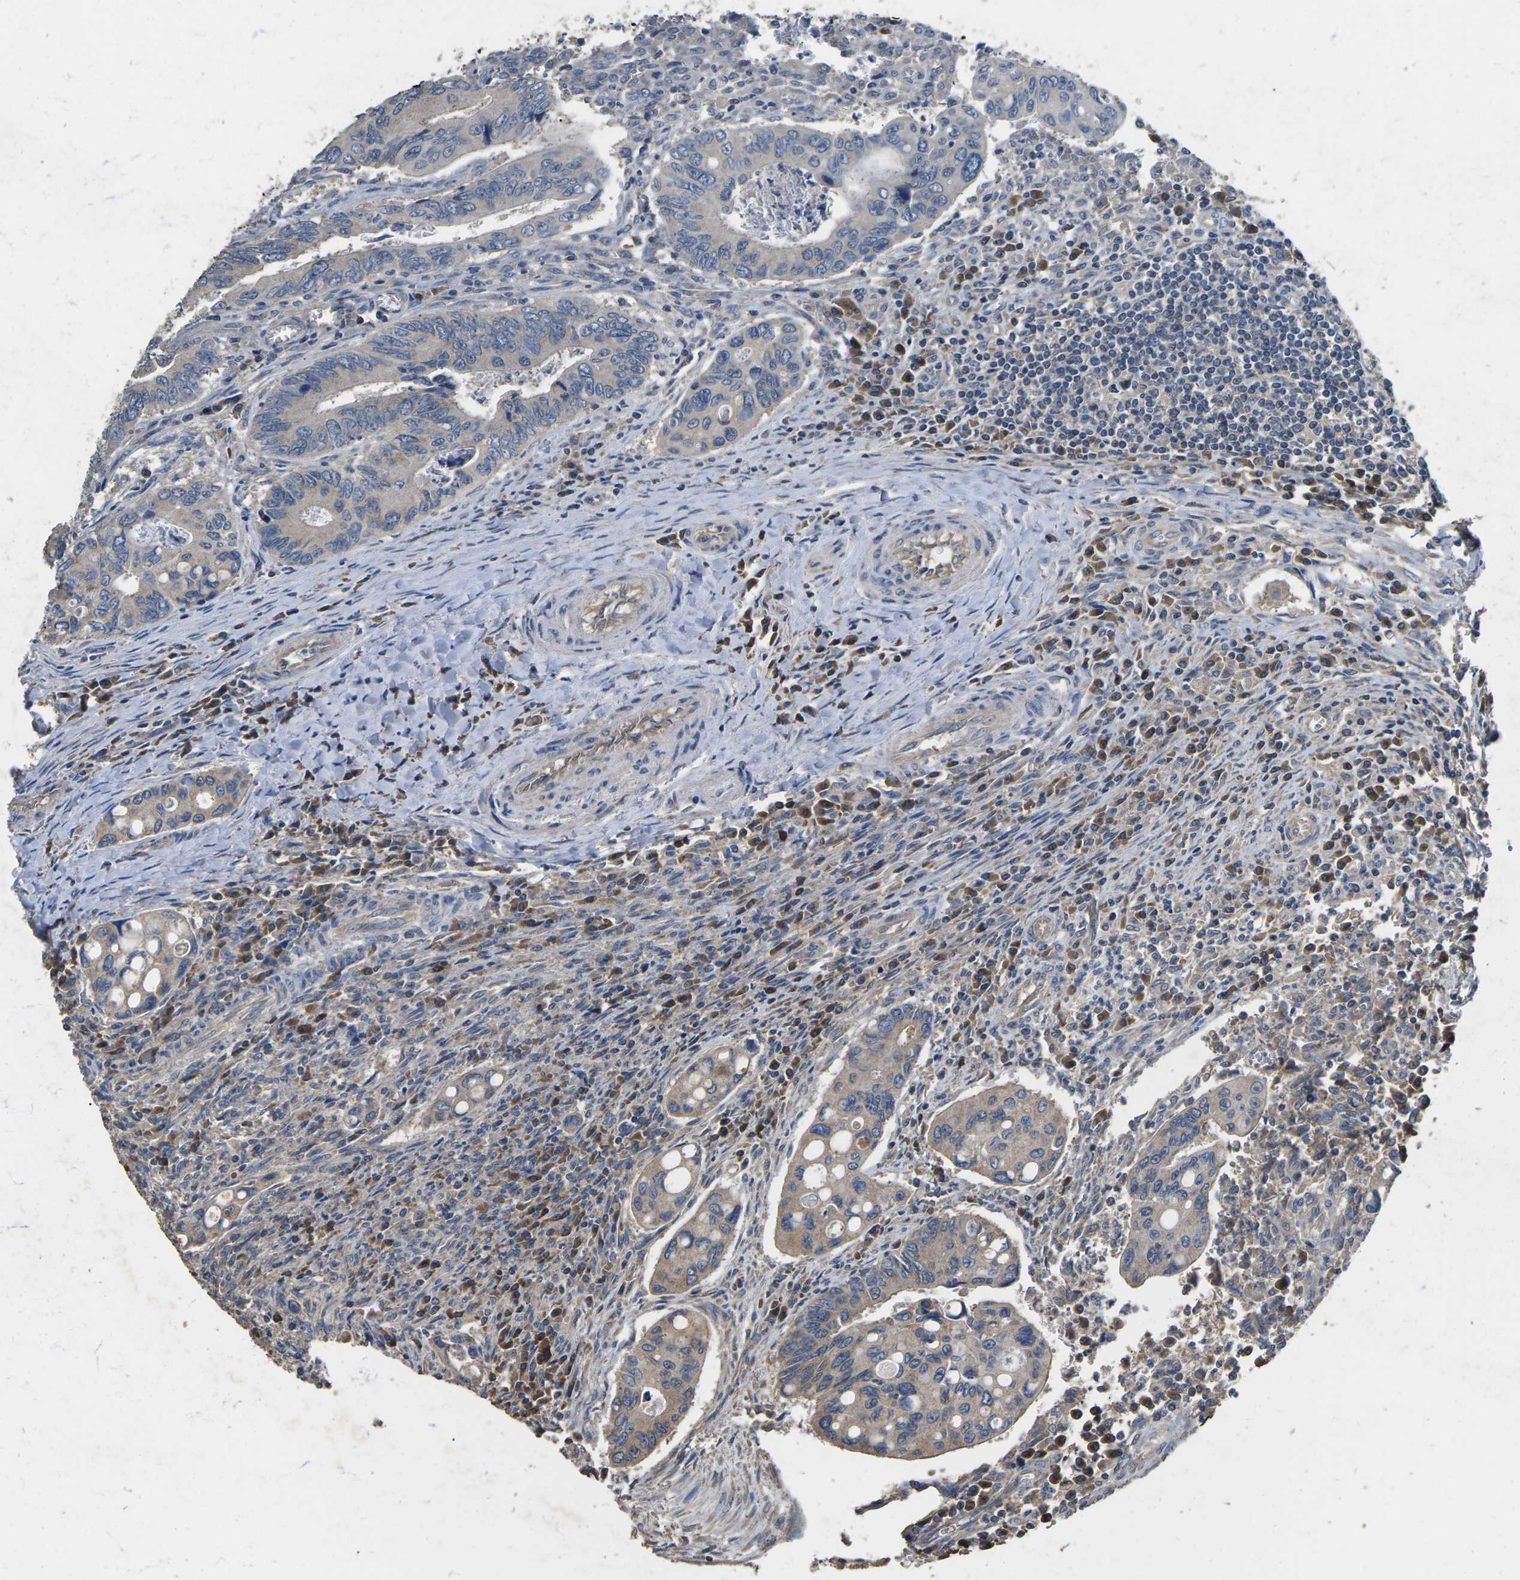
{"staining": {"intensity": "weak", "quantity": "25%-75%", "location": "cytoplasmic/membranous"}, "tissue": "colorectal cancer", "cell_type": "Tumor cells", "image_type": "cancer", "snomed": [{"axis": "morphology", "description": "Inflammation, NOS"}, {"axis": "morphology", "description": "Adenocarcinoma, NOS"}, {"axis": "topography", "description": "Colon"}], "caption": "Weak cytoplasmic/membranous positivity is identified in about 25%-75% of tumor cells in colorectal adenocarcinoma.", "gene": "B4GAT1", "patient": {"sex": "male", "age": 72}}